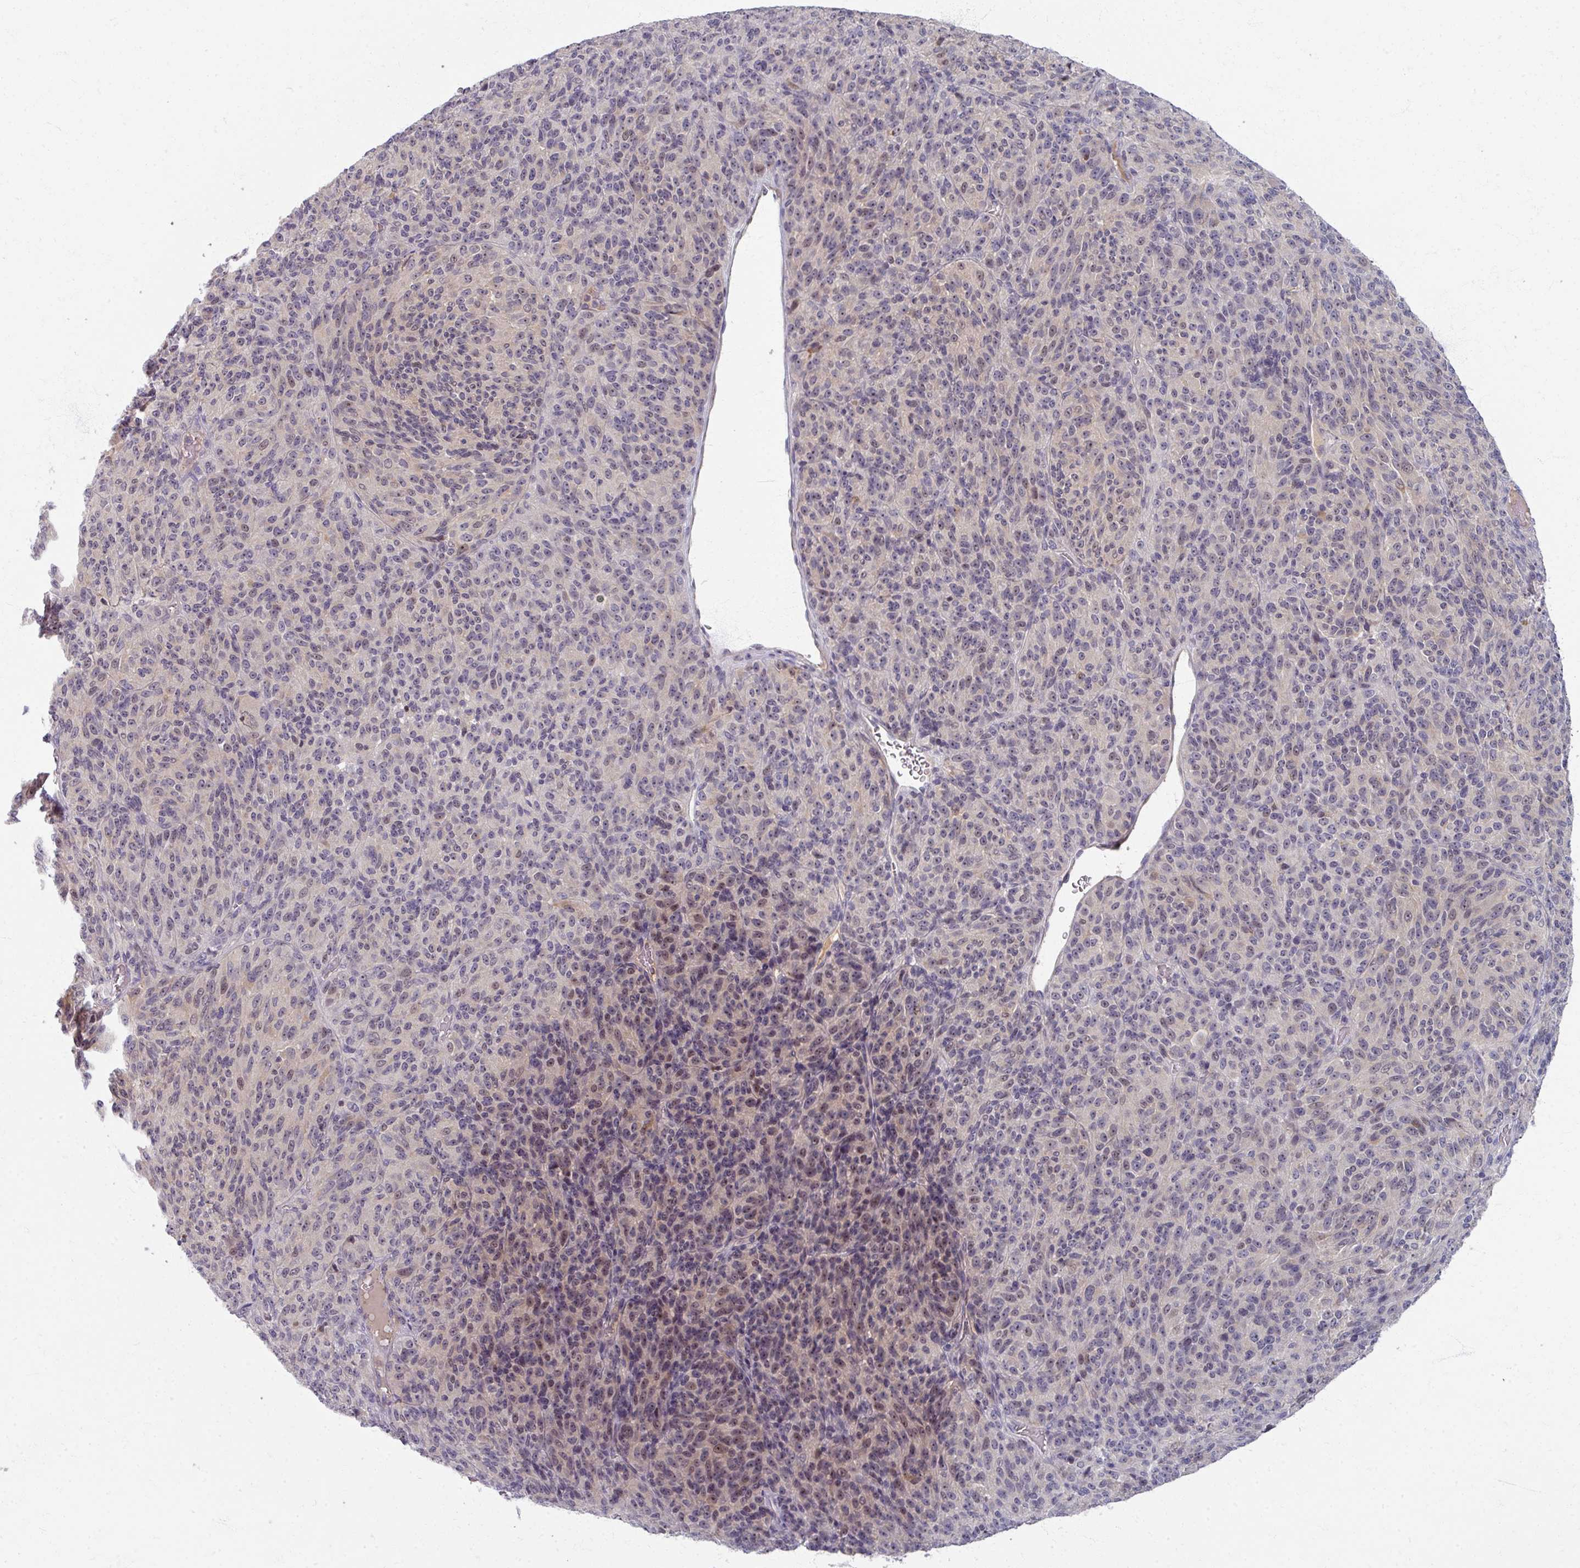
{"staining": {"intensity": "weak", "quantity": "<25%", "location": "cytoplasmic/membranous,nuclear"}, "tissue": "melanoma", "cell_type": "Tumor cells", "image_type": "cancer", "snomed": [{"axis": "morphology", "description": "Malignant melanoma, Metastatic site"}, {"axis": "topography", "description": "Brain"}], "caption": "Immunohistochemical staining of human melanoma displays no significant expression in tumor cells.", "gene": "TTLL7", "patient": {"sex": "female", "age": 56}}